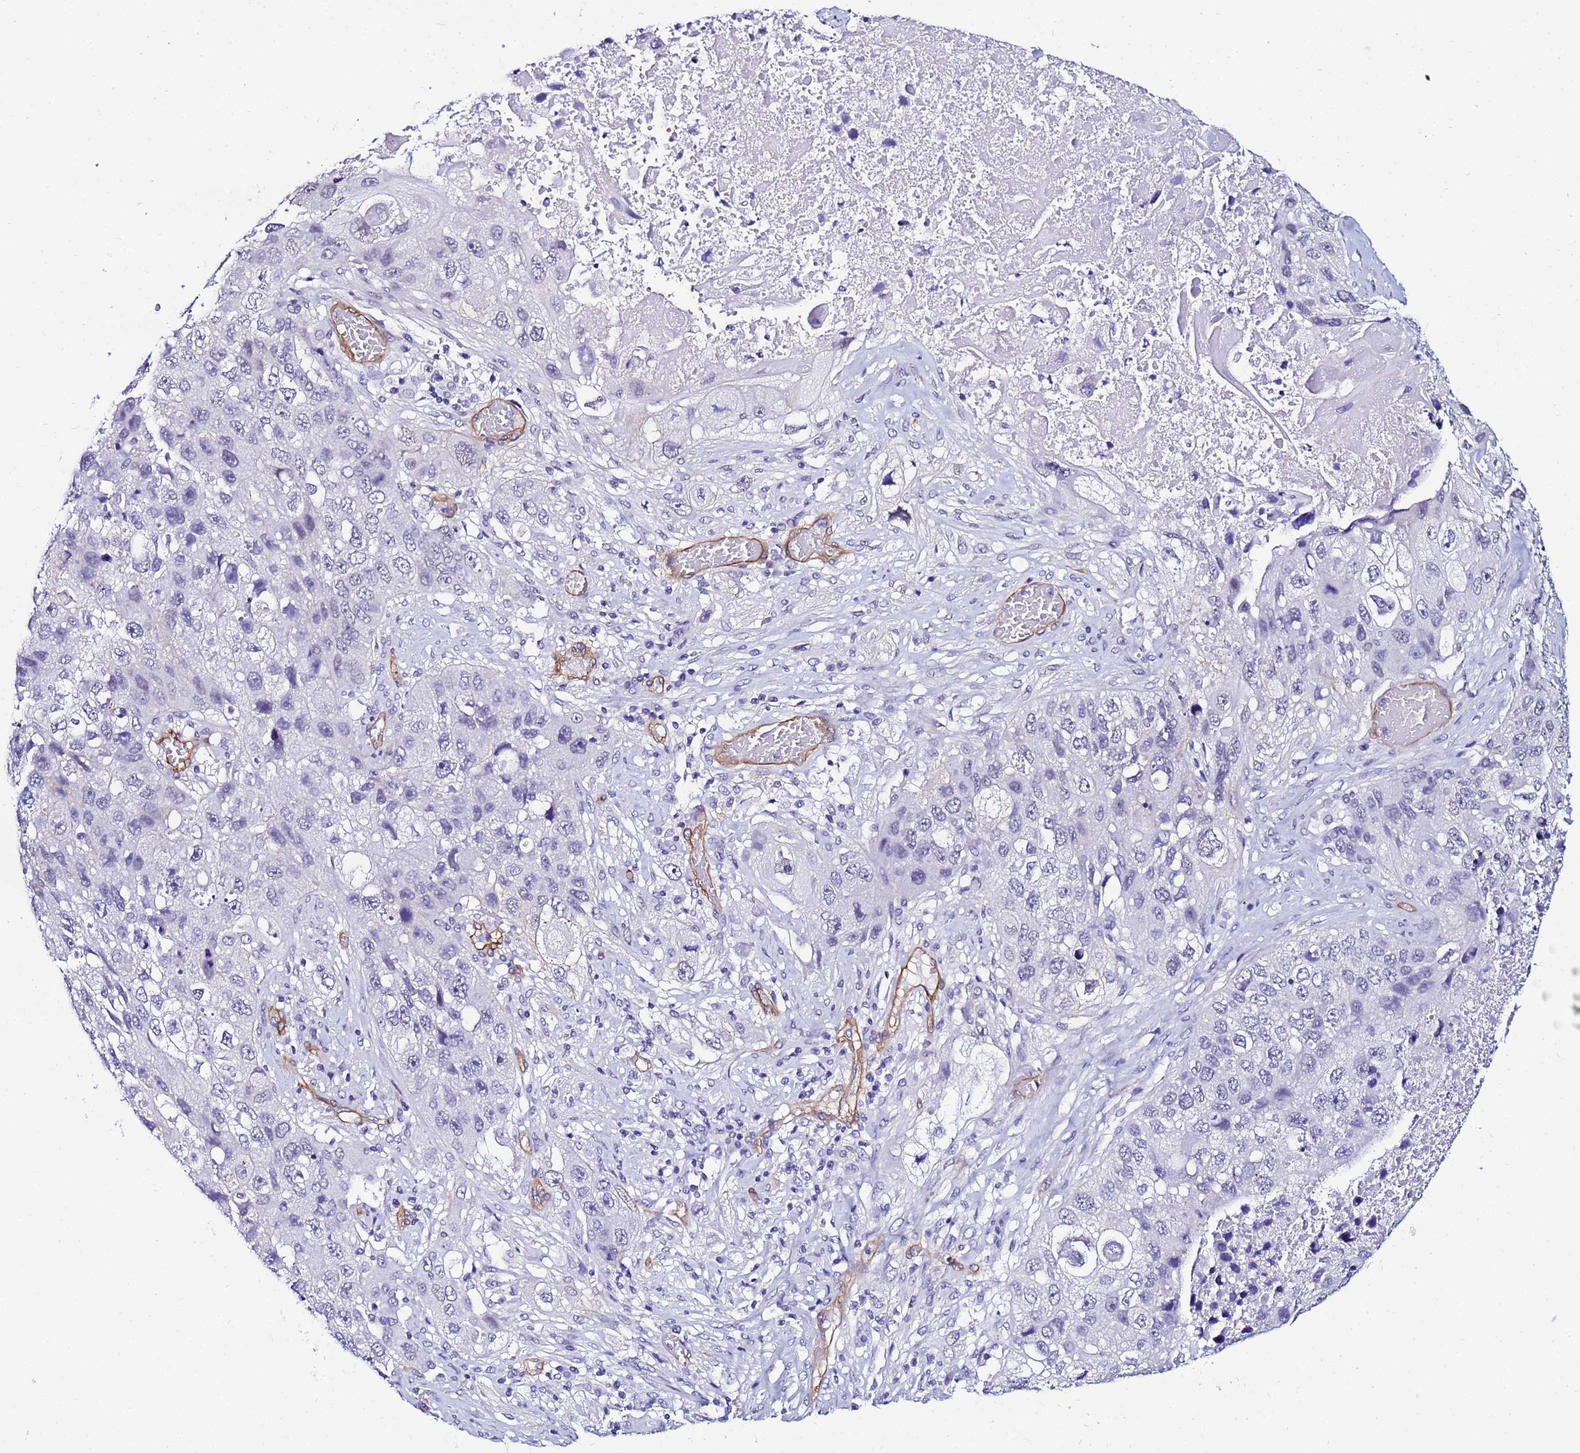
{"staining": {"intensity": "negative", "quantity": "none", "location": "none"}, "tissue": "lung cancer", "cell_type": "Tumor cells", "image_type": "cancer", "snomed": [{"axis": "morphology", "description": "Squamous cell carcinoma, NOS"}, {"axis": "topography", "description": "Lung"}], "caption": "IHC image of human lung cancer (squamous cell carcinoma) stained for a protein (brown), which shows no expression in tumor cells.", "gene": "DEFB104A", "patient": {"sex": "male", "age": 61}}